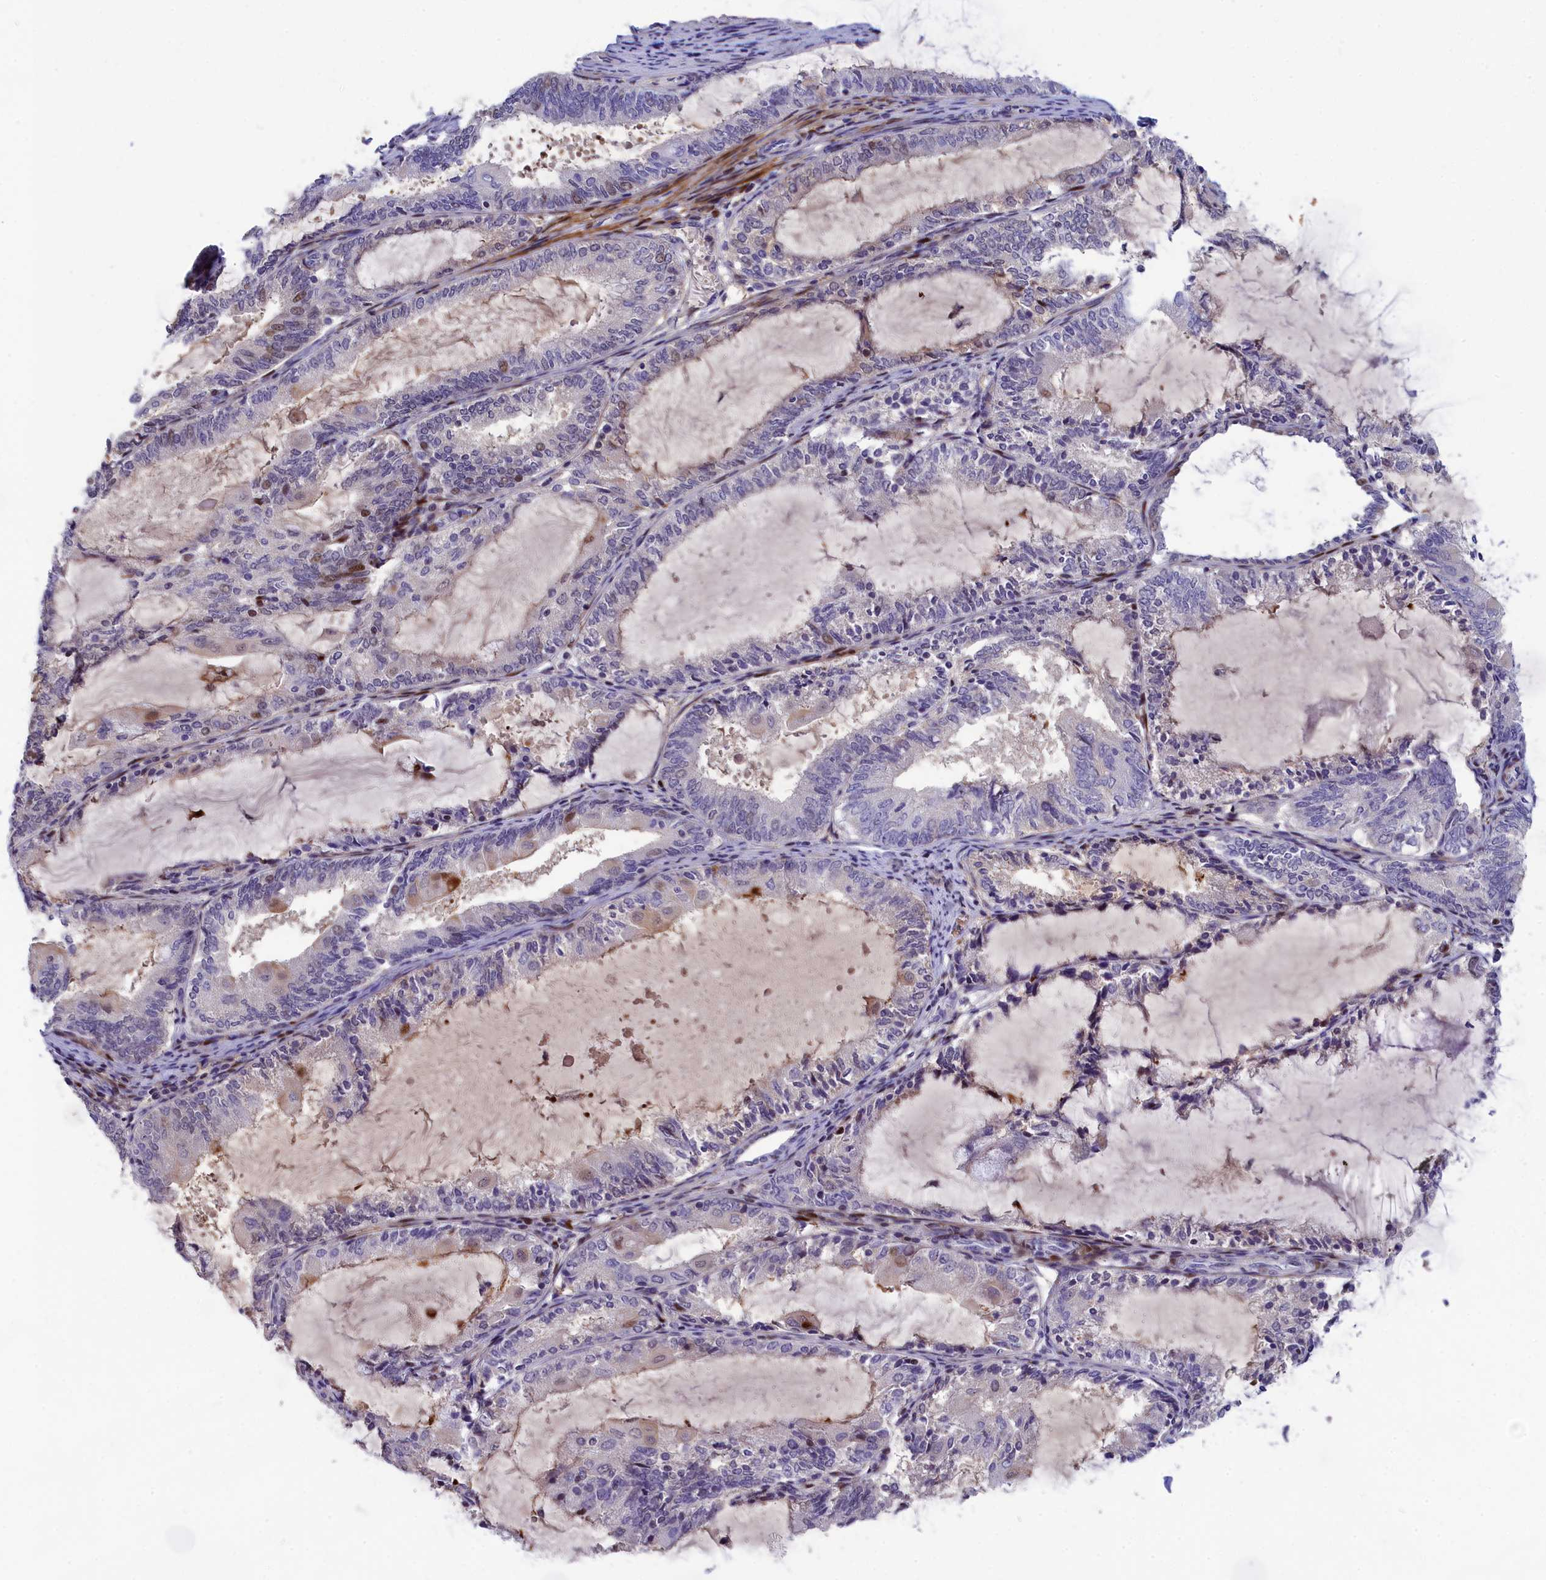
{"staining": {"intensity": "strong", "quantity": "25%-75%", "location": "nuclear"}, "tissue": "endometrial cancer", "cell_type": "Tumor cells", "image_type": "cancer", "snomed": [{"axis": "morphology", "description": "Adenocarcinoma, NOS"}, {"axis": "topography", "description": "Endometrium"}], "caption": "An IHC histopathology image of tumor tissue is shown. Protein staining in brown highlights strong nuclear positivity in endometrial adenocarcinoma within tumor cells.", "gene": "NKPD1", "patient": {"sex": "female", "age": 81}}